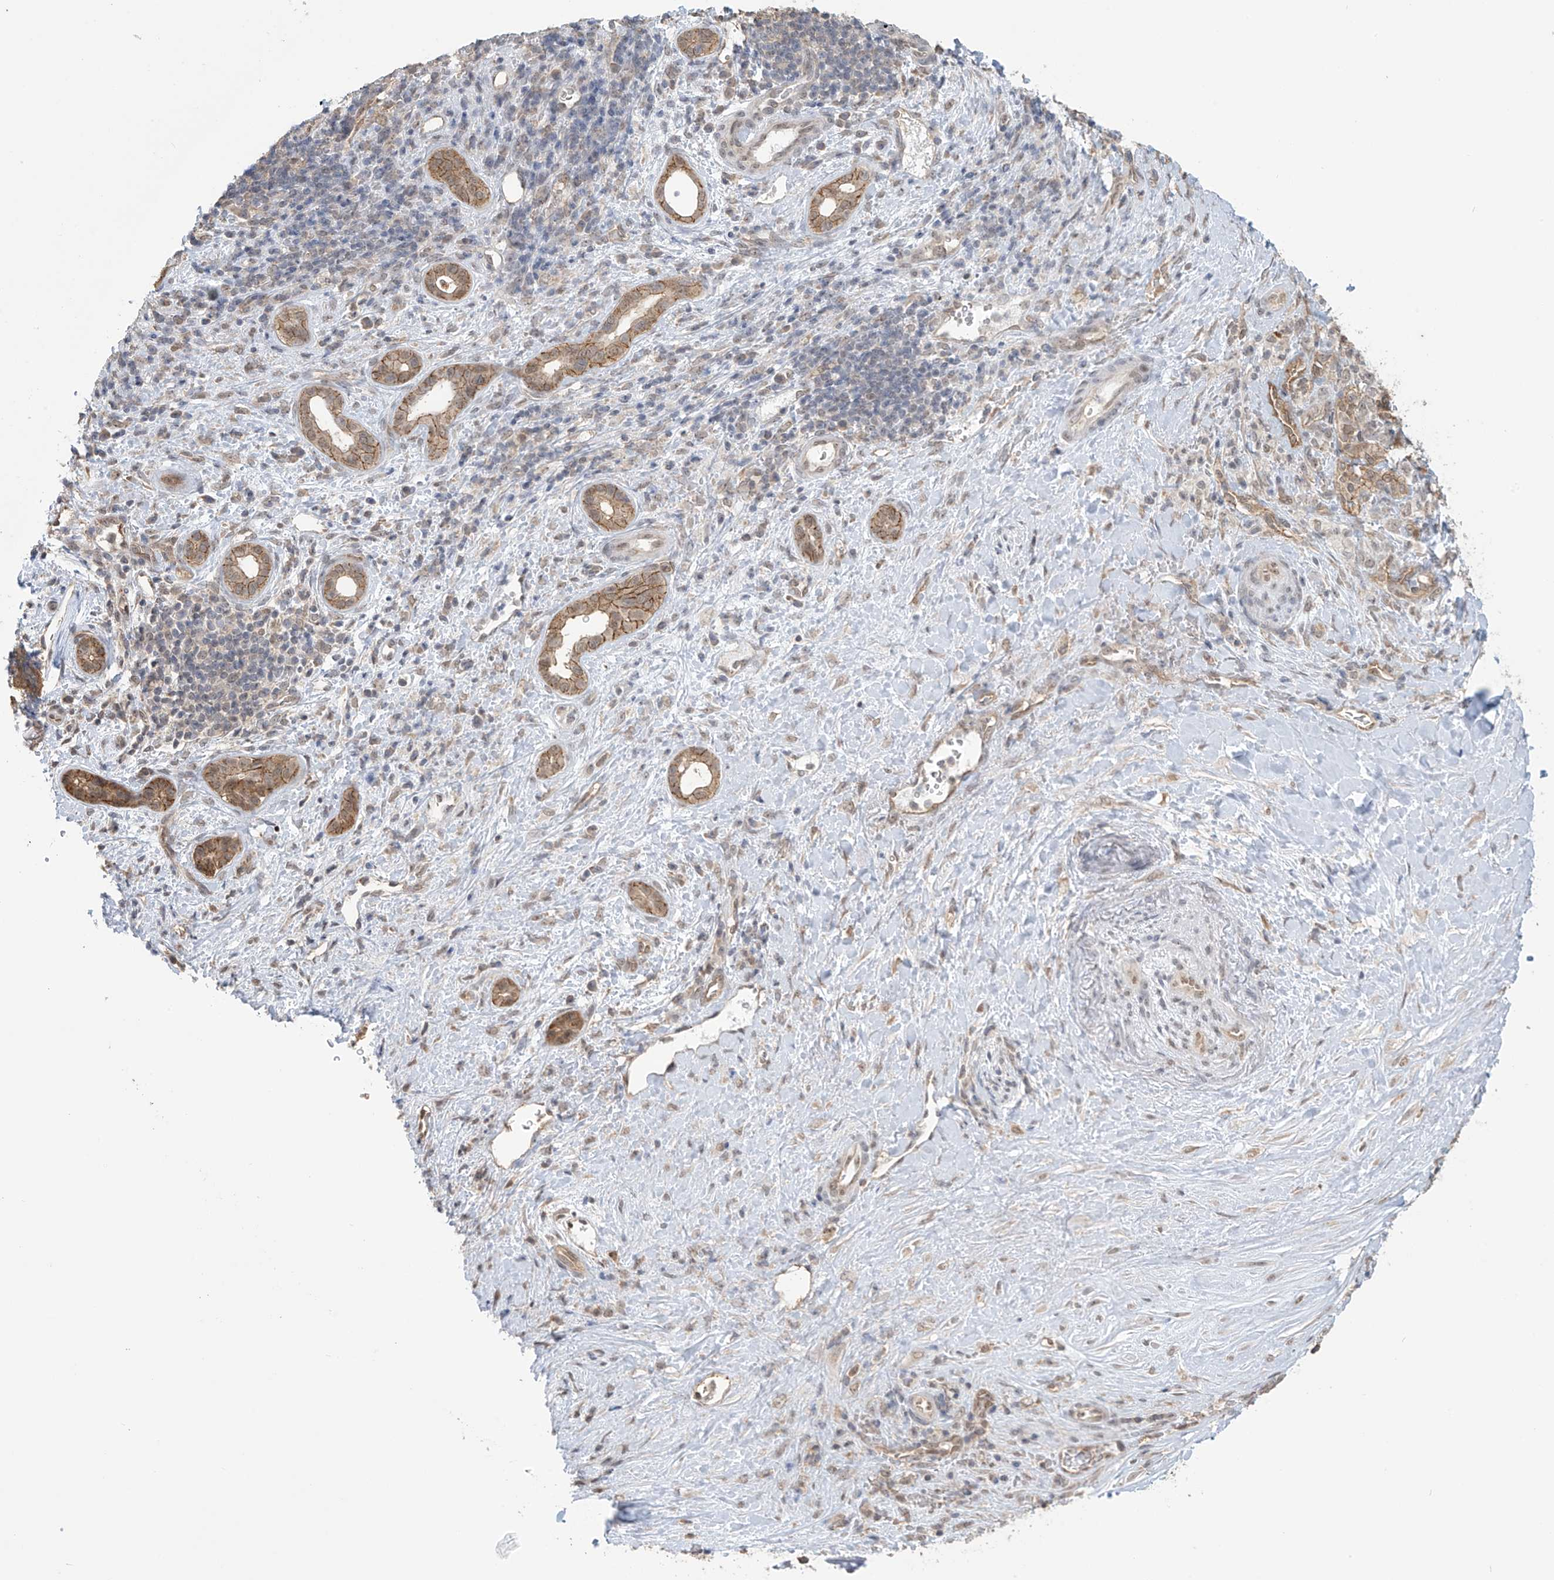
{"staining": {"intensity": "moderate", "quantity": ">75%", "location": "cytoplasmic/membranous,nuclear"}, "tissue": "liver cancer", "cell_type": "Tumor cells", "image_type": "cancer", "snomed": [{"axis": "morphology", "description": "Cholangiocarcinoma"}, {"axis": "topography", "description": "Liver"}], "caption": "Liver cholangiocarcinoma tissue shows moderate cytoplasmic/membranous and nuclear staining in about >75% of tumor cells", "gene": "KIAA1522", "patient": {"sex": "female", "age": 75}}